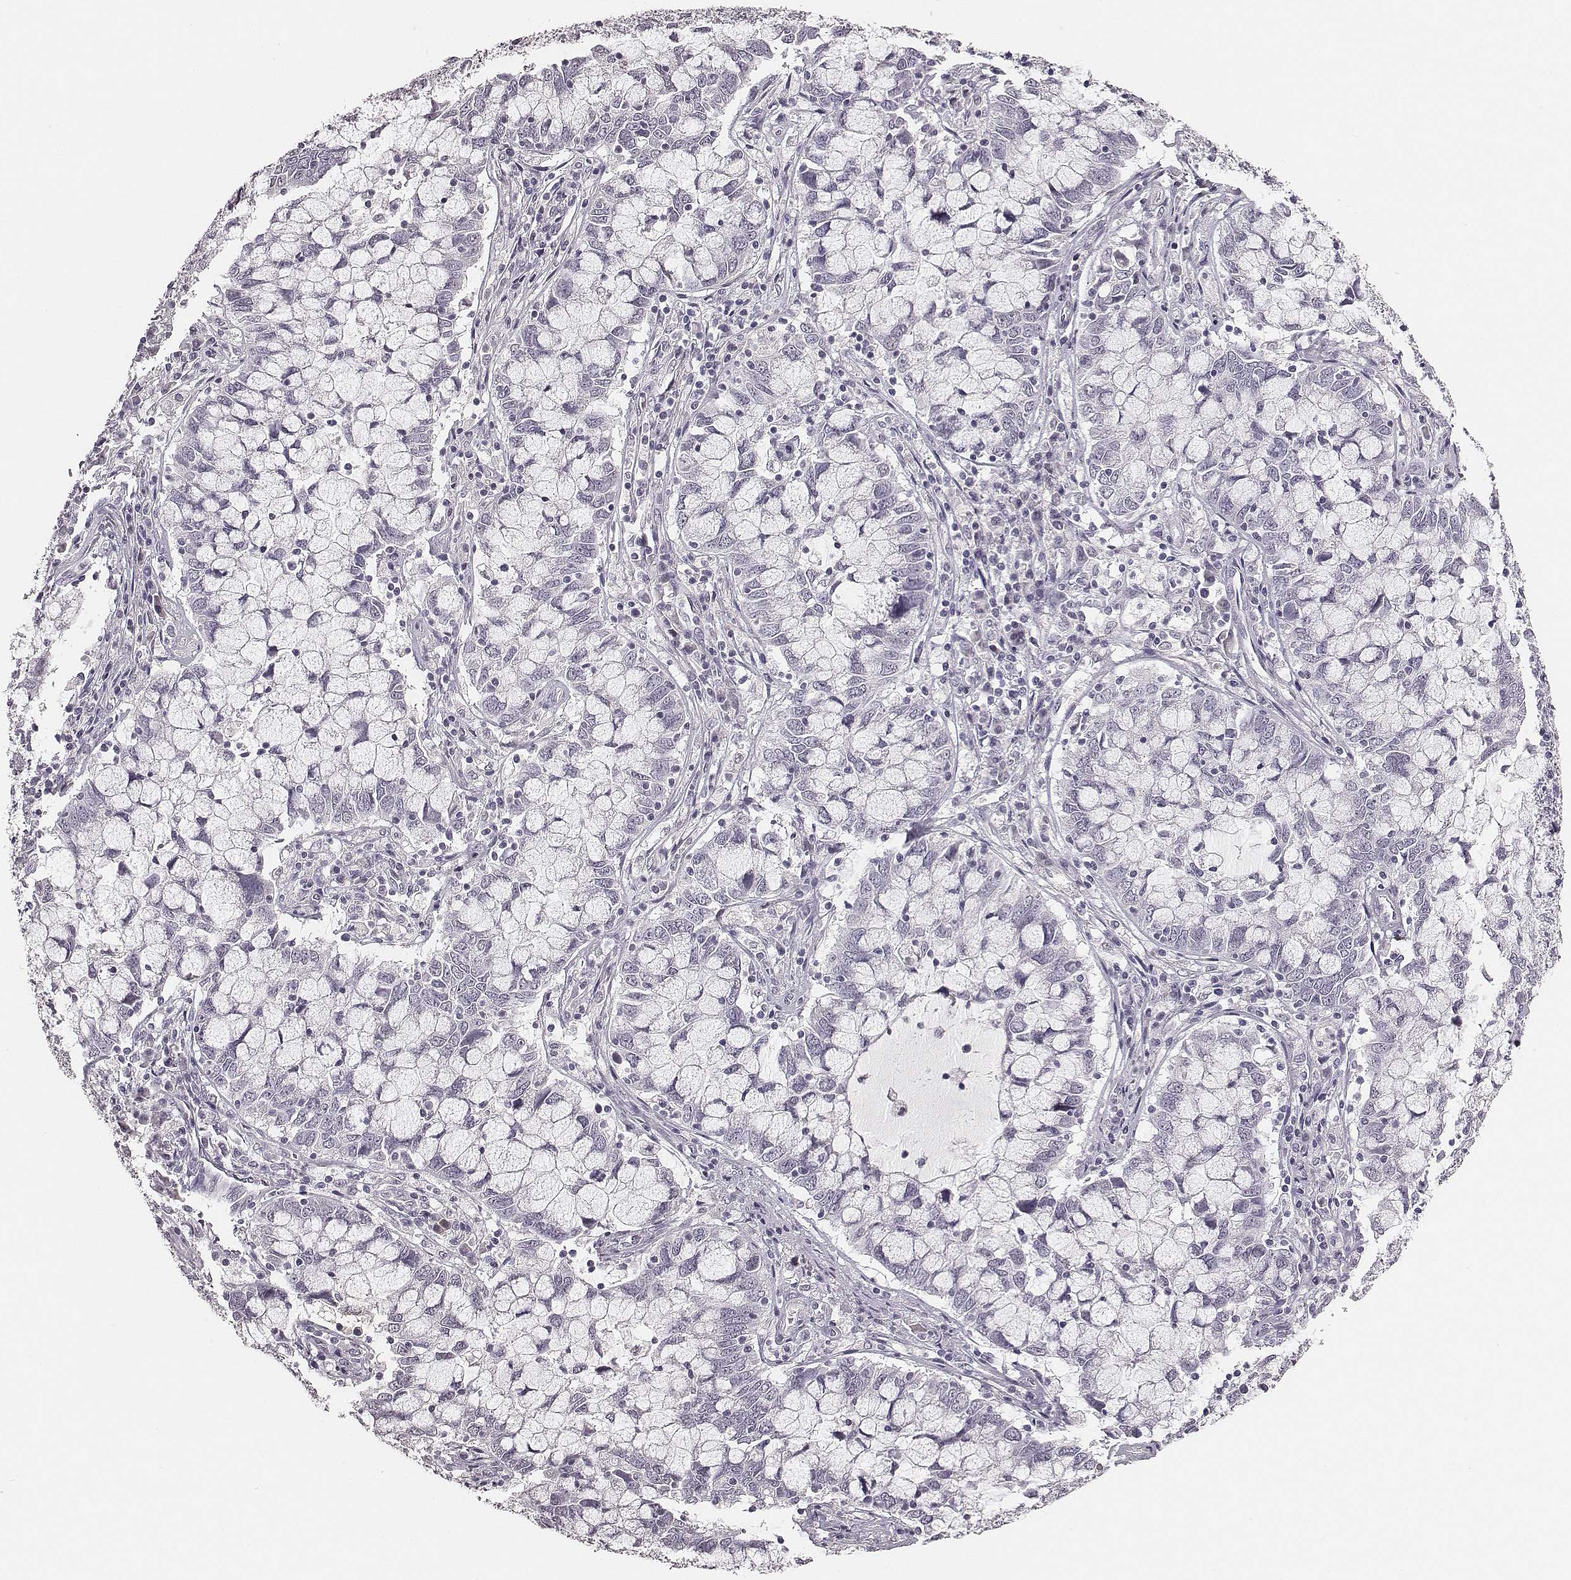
{"staining": {"intensity": "negative", "quantity": "none", "location": "none"}, "tissue": "cervical cancer", "cell_type": "Tumor cells", "image_type": "cancer", "snomed": [{"axis": "morphology", "description": "Adenocarcinoma, NOS"}, {"axis": "topography", "description": "Cervix"}], "caption": "Immunohistochemistry of human cervical cancer (adenocarcinoma) shows no positivity in tumor cells.", "gene": "CSHL1", "patient": {"sex": "female", "age": 40}}